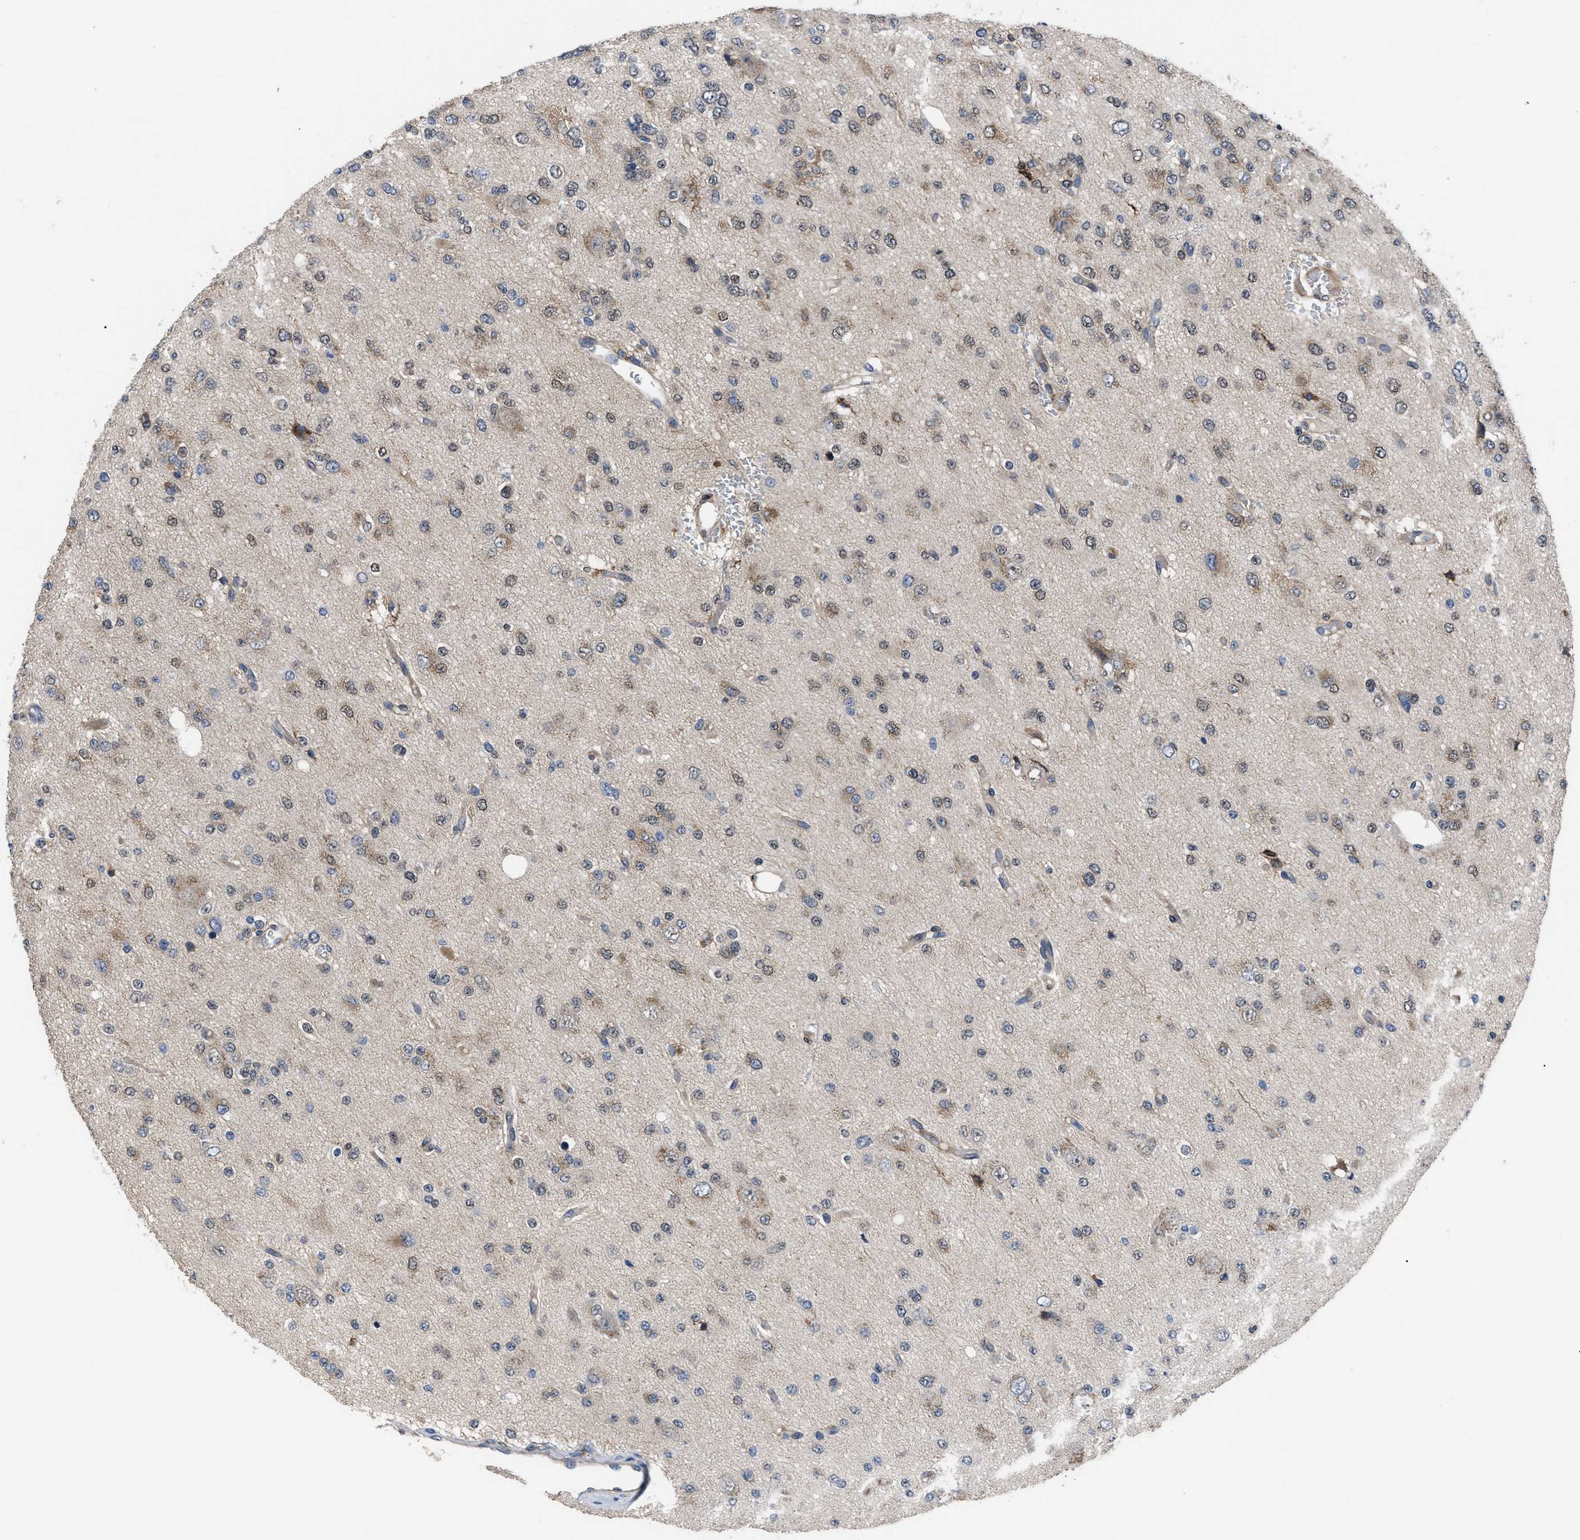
{"staining": {"intensity": "moderate", "quantity": "25%-75%", "location": "cytoplasmic/membranous"}, "tissue": "glioma", "cell_type": "Tumor cells", "image_type": "cancer", "snomed": [{"axis": "morphology", "description": "Glioma, malignant, Low grade"}, {"axis": "topography", "description": "Brain"}], "caption": "A brown stain highlights moderate cytoplasmic/membranous staining of a protein in human glioma tumor cells. Immunohistochemistry (ihc) stains the protein in brown and the nuclei are stained blue.", "gene": "SQLE", "patient": {"sex": "male", "age": 38}}